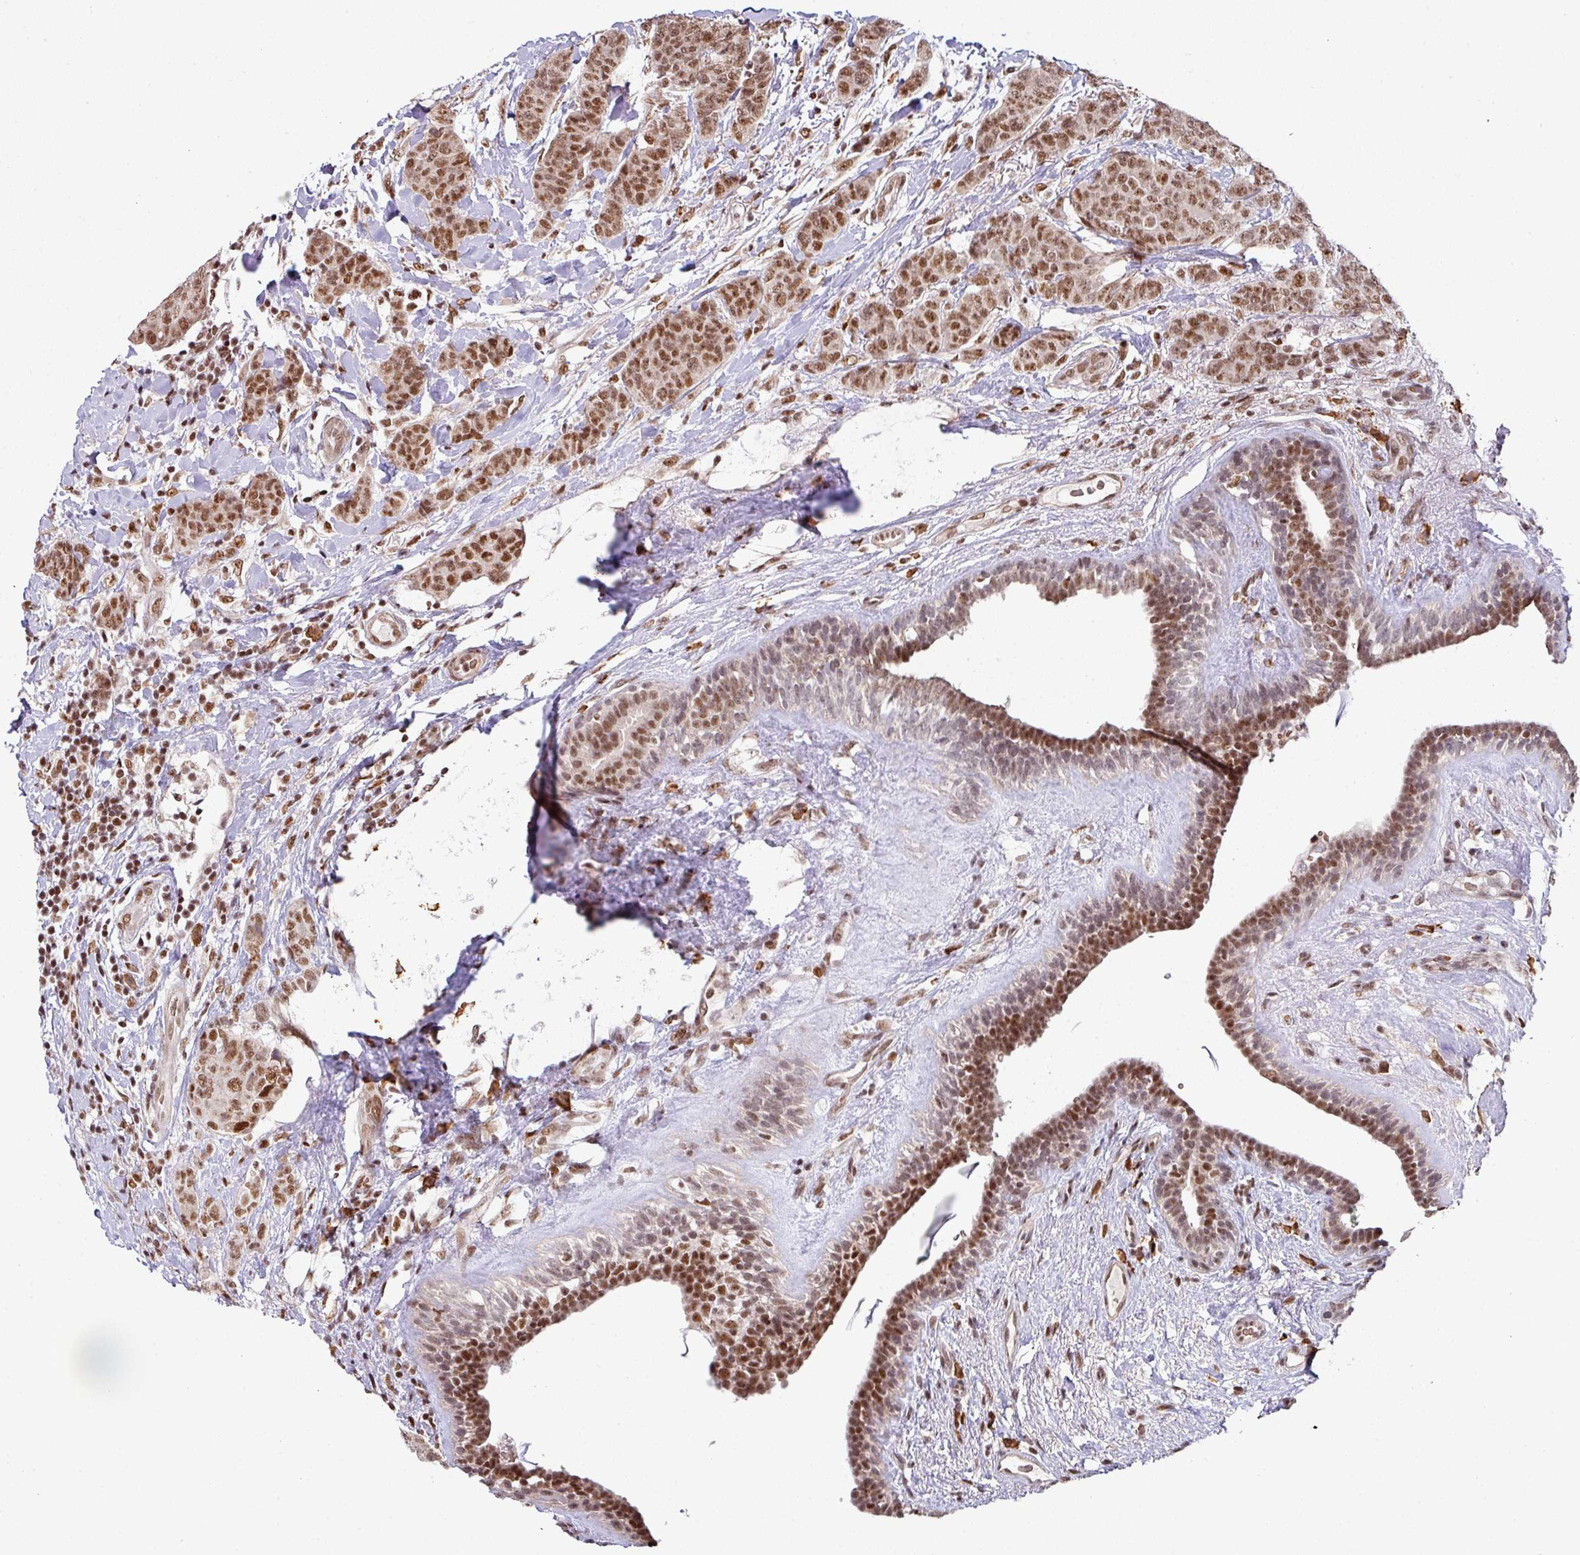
{"staining": {"intensity": "moderate", "quantity": ">75%", "location": "nuclear"}, "tissue": "breast cancer", "cell_type": "Tumor cells", "image_type": "cancer", "snomed": [{"axis": "morphology", "description": "Duct carcinoma"}, {"axis": "topography", "description": "Breast"}], "caption": "About >75% of tumor cells in breast cancer display moderate nuclear protein expression as visualized by brown immunohistochemical staining.", "gene": "PHF23", "patient": {"sex": "female", "age": 40}}